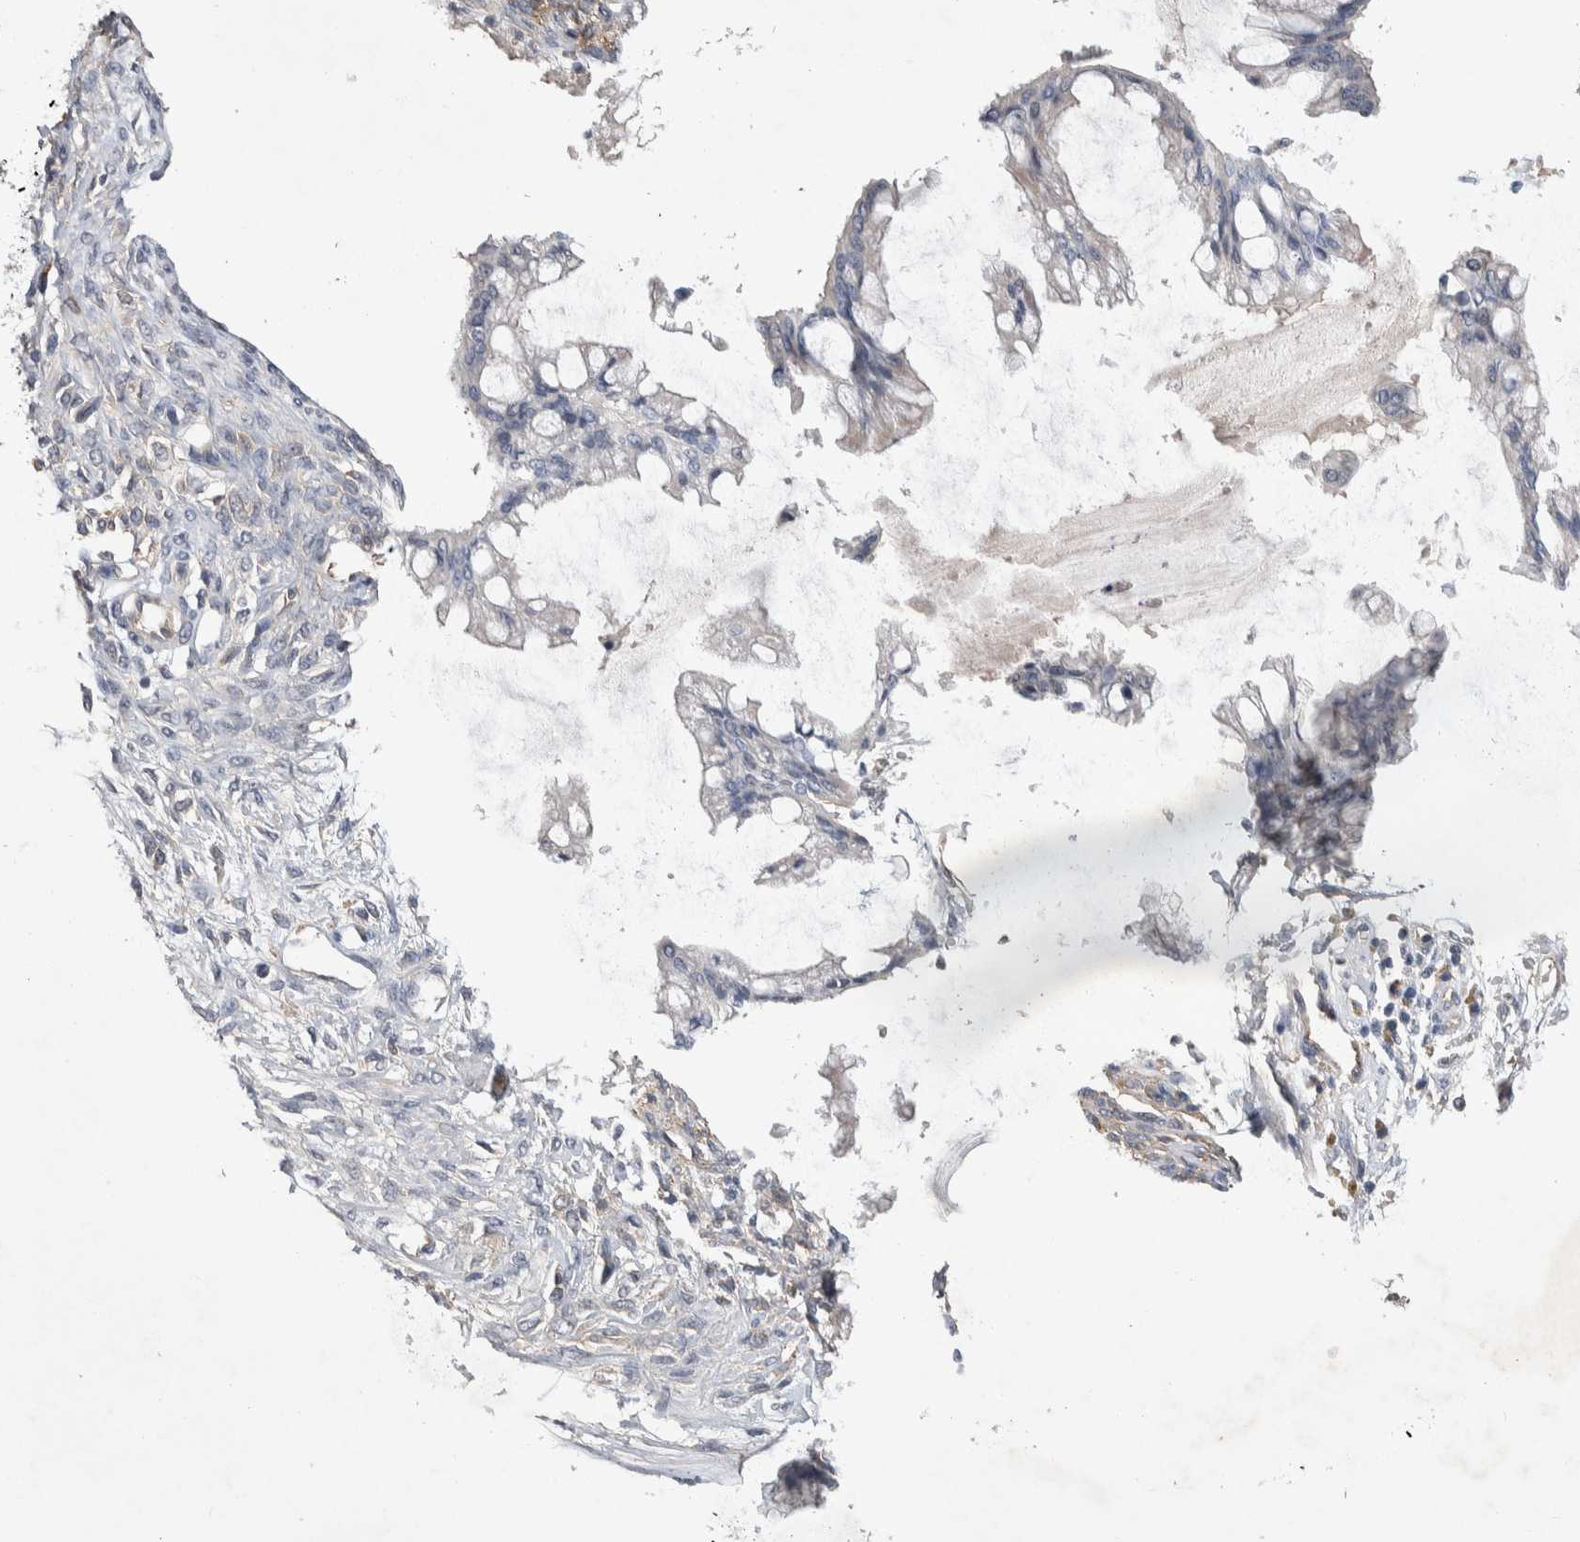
{"staining": {"intensity": "negative", "quantity": "none", "location": "none"}, "tissue": "ovarian cancer", "cell_type": "Tumor cells", "image_type": "cancer", "snomed": [{"axis": "morphology", "description": "Cystadenocarcinoma, mucinous, NOS"}, {"axis": "topography", "description": "Ovary"}], "caption": "The histopathology image shows no significant positivity in tumor cells of ovarian cancer.", "gene": "CEP131", "patient": {"sex": "female", "age": 73}}